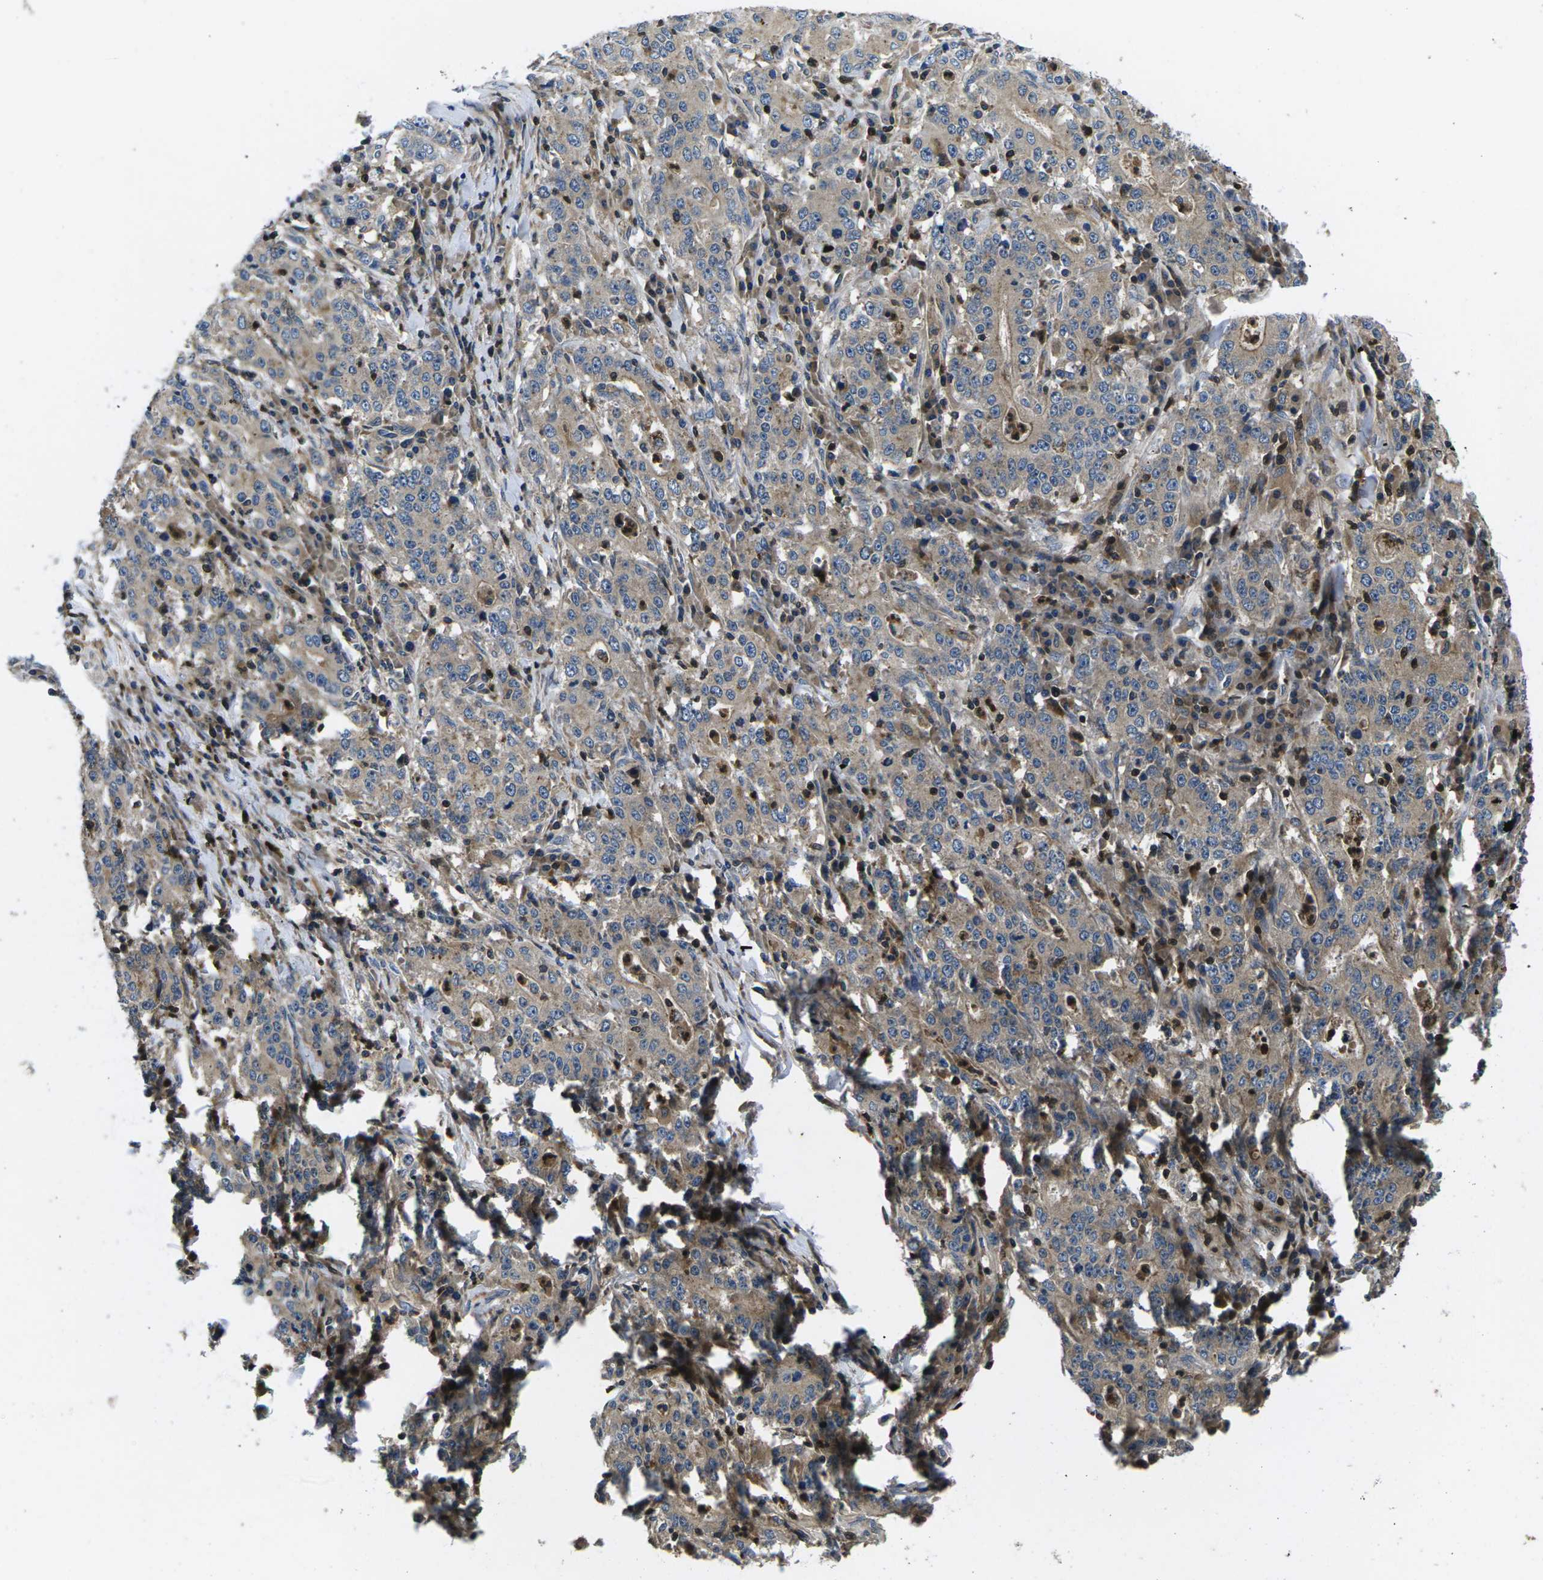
{"staining": {"intensity": "weak", "quantity": ">75%", "location": "cytoplasmic/membranous"}, "tissue": "stomach cancer", "cell_type": "Tumor cells", "image_type": "cancer", "snomed": [{"axis": "morphology", "description": "Normal tissue, NOS"}, {"axis": "morphology", "description": "Adenocarcinoma, NOS"}, {"axis": "topography", "description": "Stomach, upper"}, {"axis": "topography", "description": "Stomach"}], "caption": "Stomach cancer stained for a protein (brown) reveals weak cytoplasmic/membranous positive staining in about >75% of tumor cells.", "gene": "PLCE1", "patient": {"sex": "male", "age": 59}}